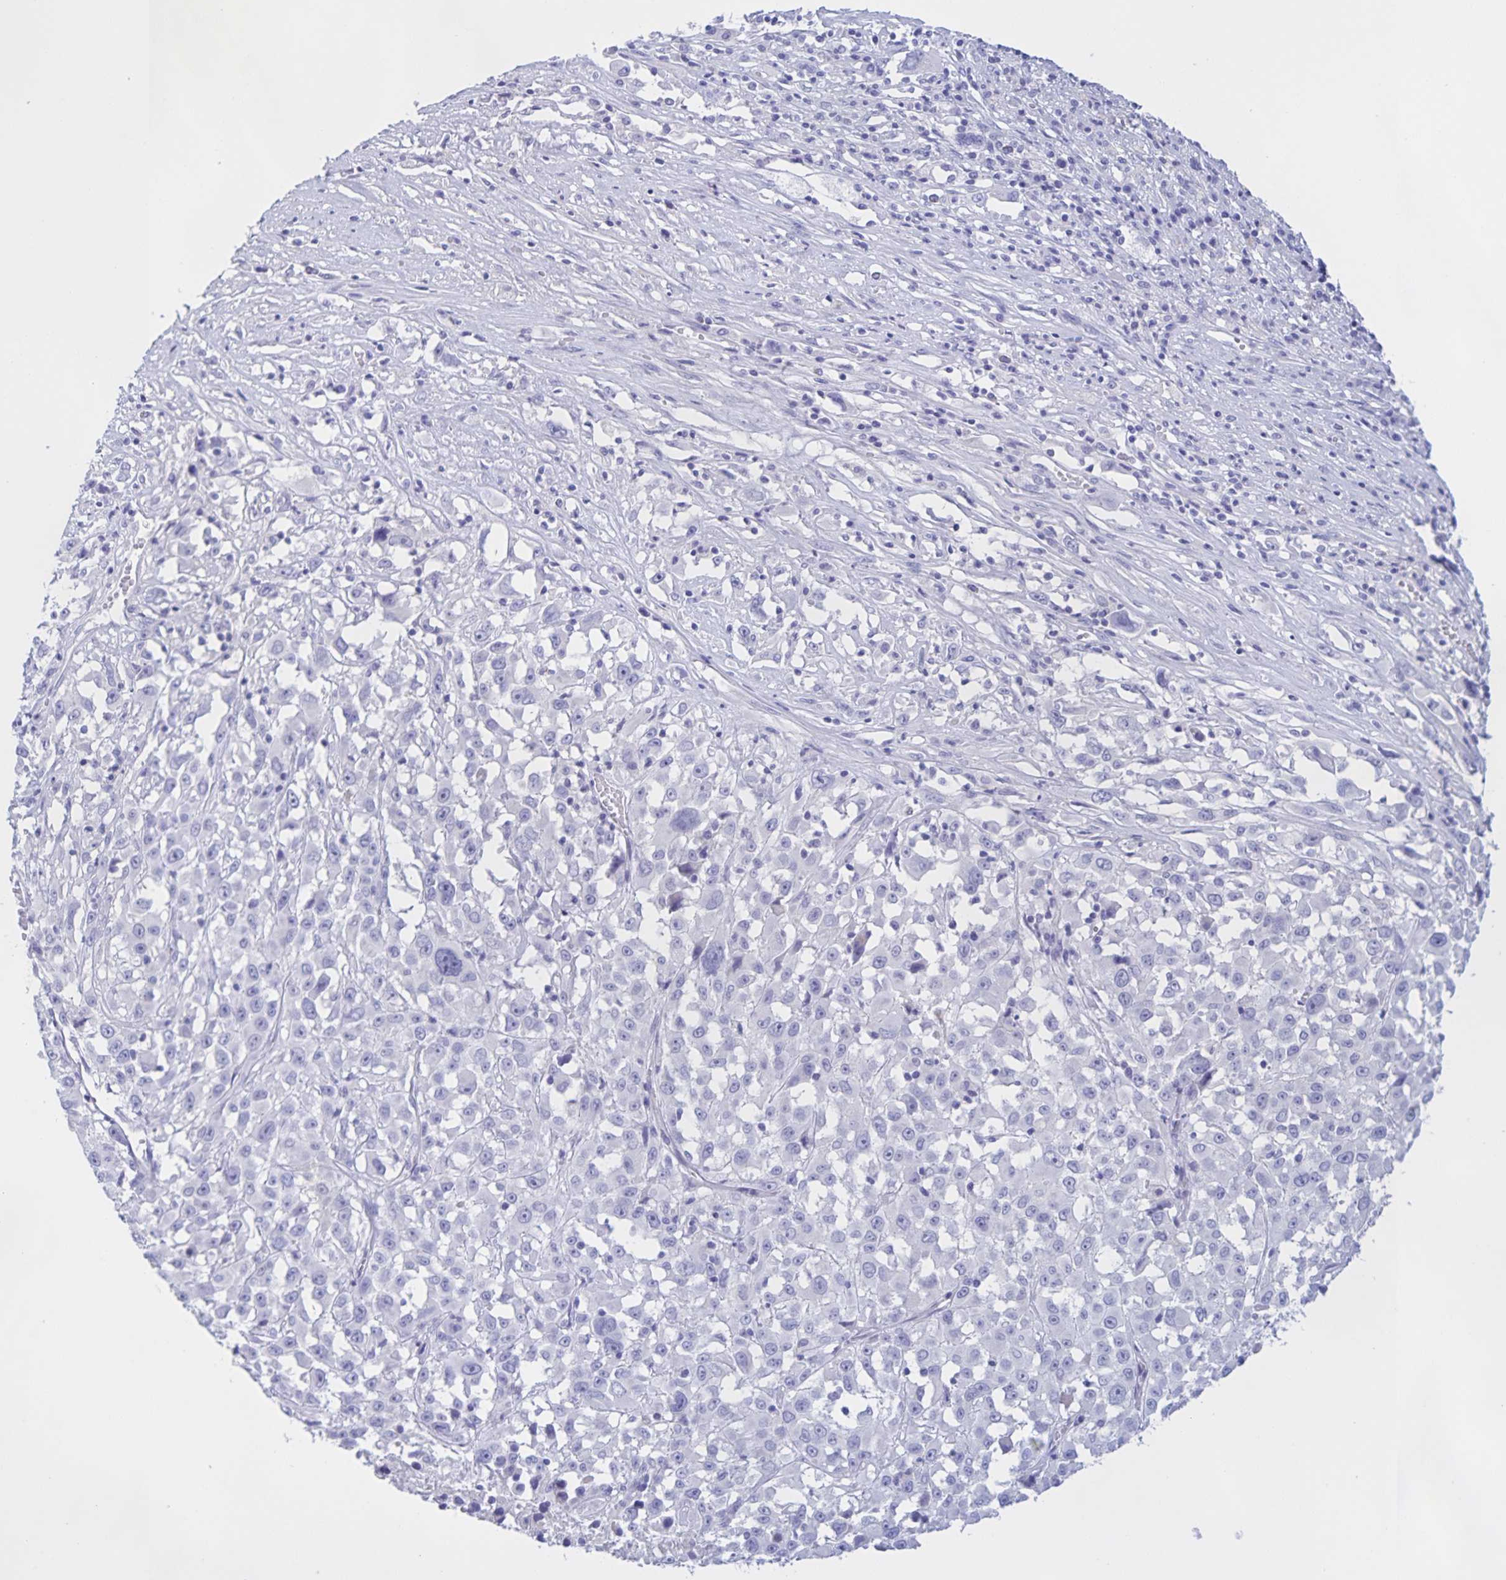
{"staining": {"intensity": "negative", "quantity": "none", "location": "none"}, "tissue": "melanoma", "cell_type": "Tumor cells", "image_type": "cancer", "snomed": [{"axis": "morphology", "description": "Malignant melanoma, Metastatic site"}, {"axis": "topography", "description": "Soft tissue"}], "caption": "A high-resolution photomicrograph shows immunohistochemistry (IHC) staining of malignant melanoma (metastatic site), which demonstrates no significant positivity in tumor cells. (Stains: DAB (3,3'-diaminobenzidine) immunohistochemistry (IHC) with hematoxylin counter stain, Microscopy: brightfield microscopy at high magnification).", "gene": "CATSPER4", "patient": {"sex": "male", "age": 50}}